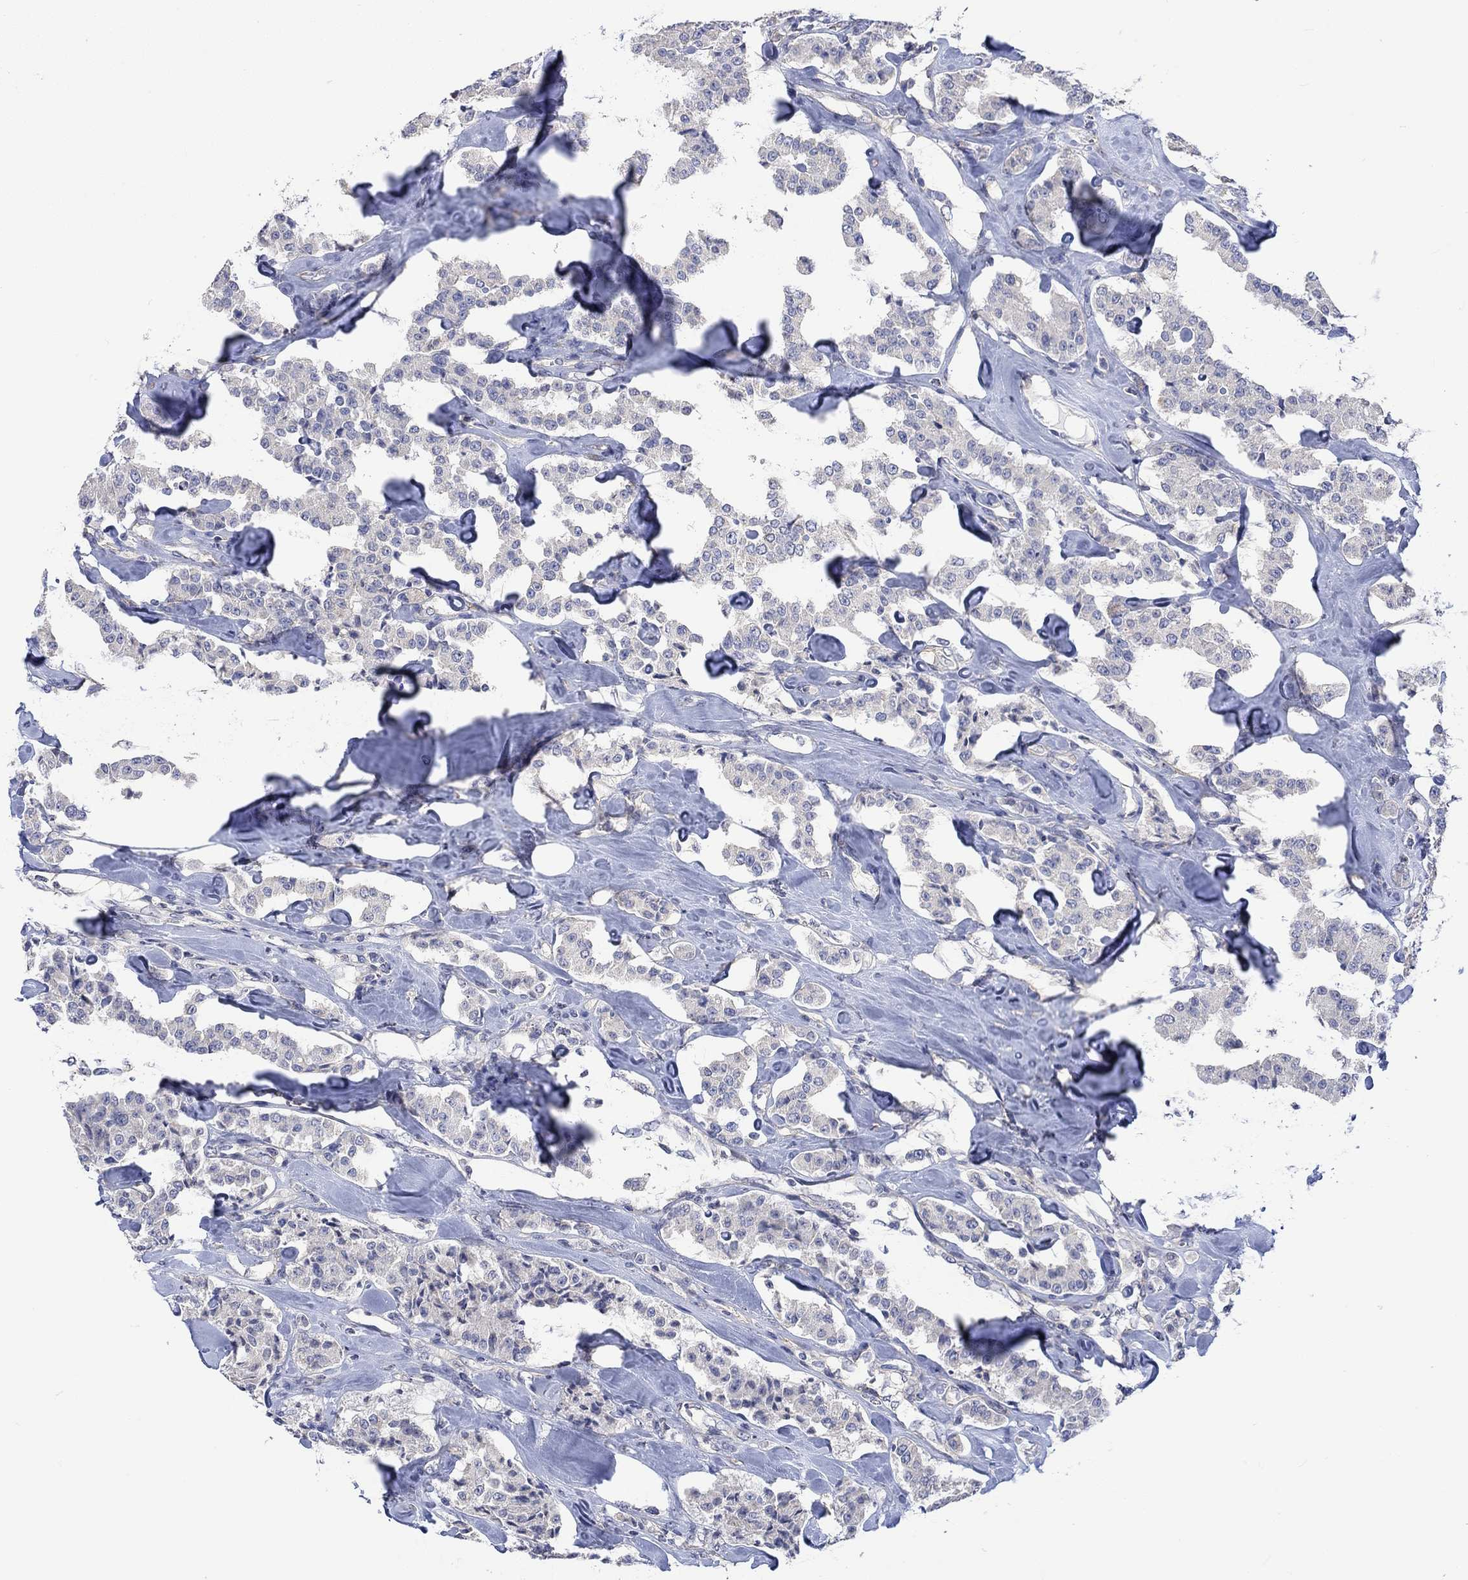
{"staining": {"intensity": "negative", "quantity": "none", "location": "none"}, "tissue": "carcinoid", "cell_type": "Tumor cells", "image_type": "cancer", "snomed": [{"axis": "morphology", "description": "Carcinoid, malignant, NOS"}, {"axis": "topography", "description": "Pancreas"}], "caption": "High power microscopy micrograph of an IHC photomicrograph of carcinoid (malignant), revealing no significant expression in tumor cells.", "gene": "AGRP", "patient": {"sex": "male", "age": 41}}